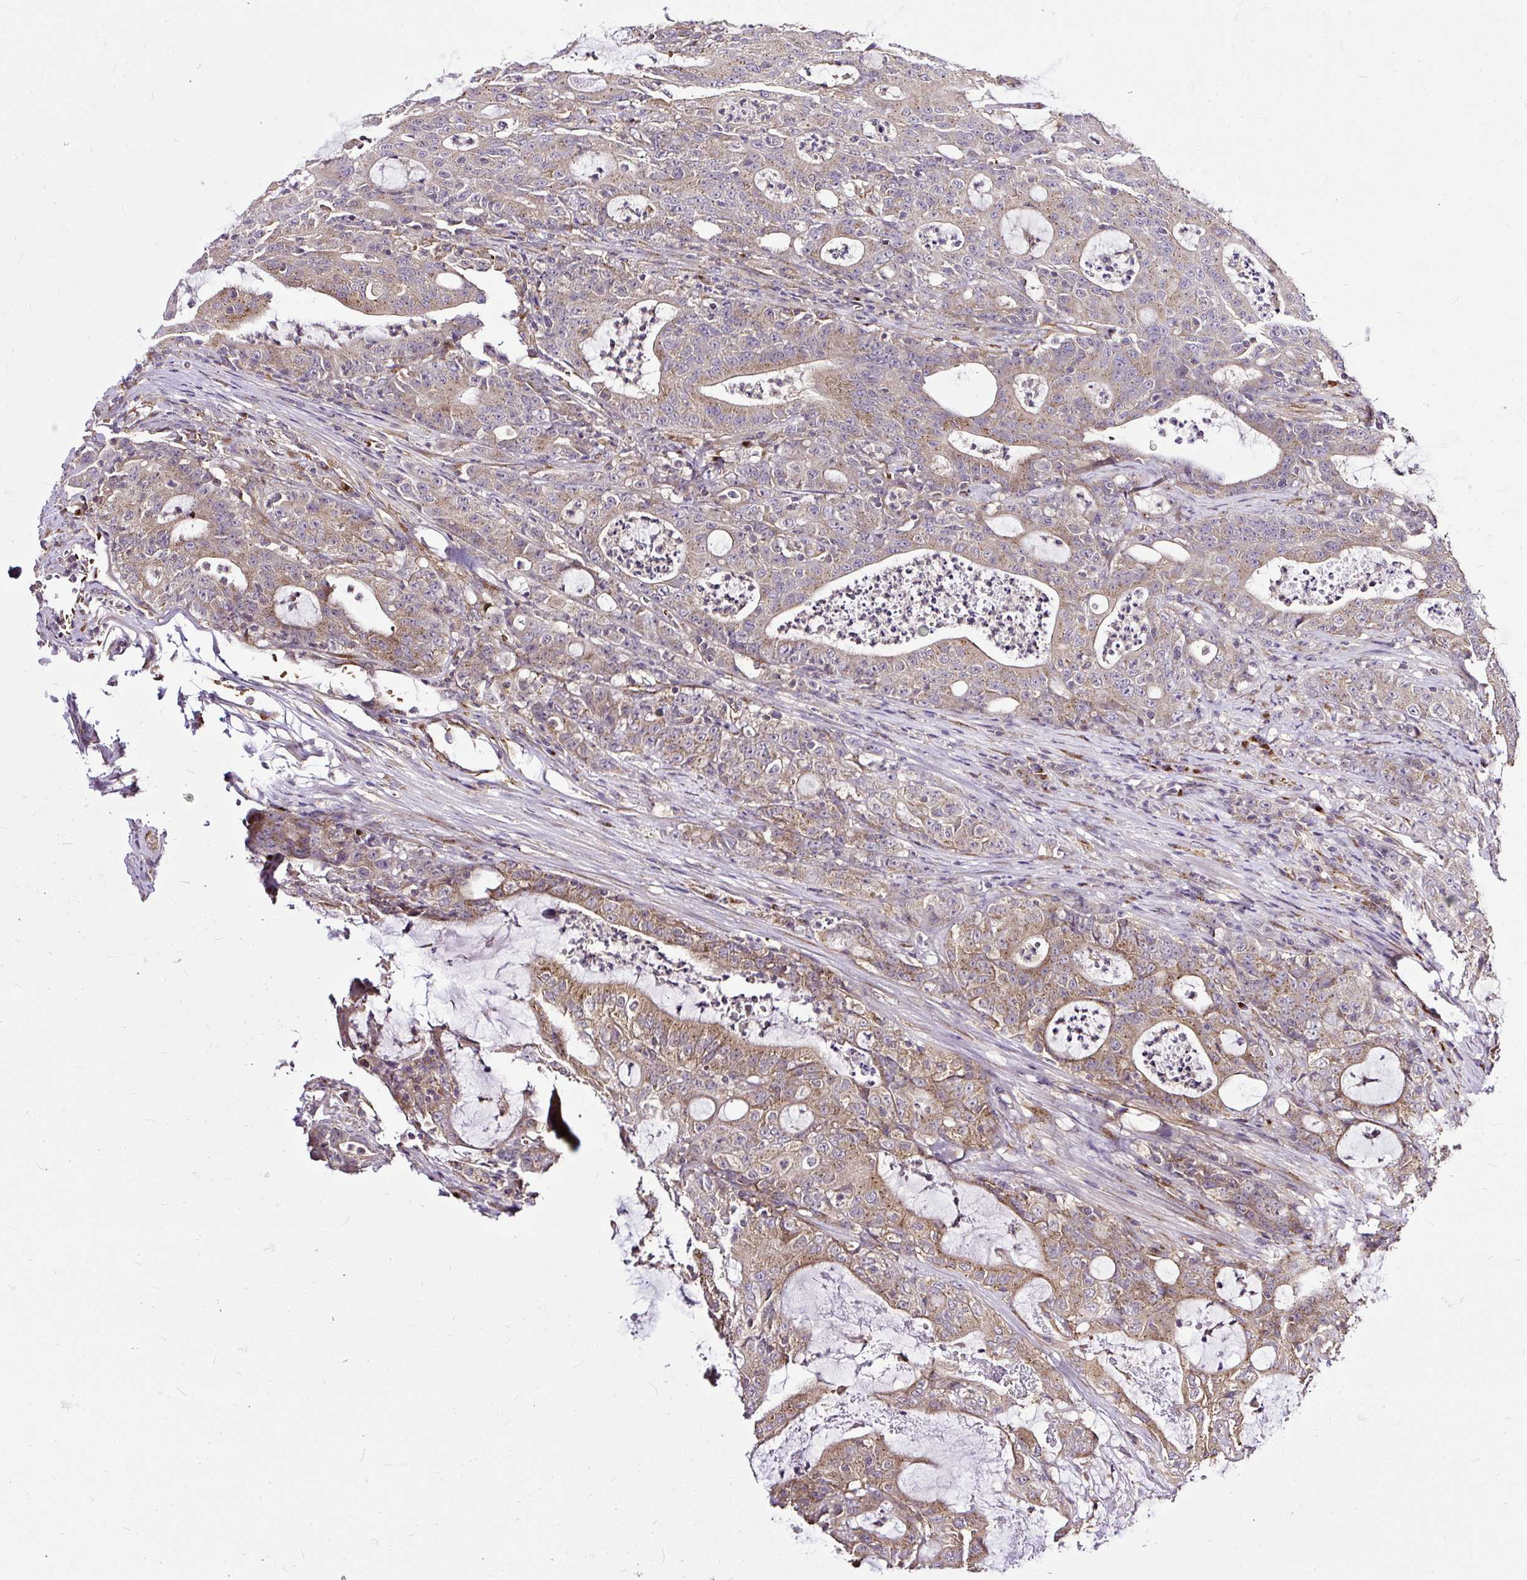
{"staining": {"intensity": "moderate", "quantity": "25%-75%", "location": "cytoplasmic/membranous"}, "tissue": "colorectal cancer", "cell_type": "Tumor cells", "image_type": "cancer", "snomed": [{"axis": "morphology", "description": "Adenocarcinoma, NOS"}, {"axis": "topography", "description": "Colon"}], "caption": "IHC micrograph of neoplastic tissue: colorectal adenocarcinoma stained using immunohistochemistry reveals medium levels of moderate protein expression localized specifically in the cytoplasmic/membranous of tumor cells, appearing as a cytoplasmic/membranous brown color.", "gene": "SMC4", "patient": {"sex": "male", "age": 83}}